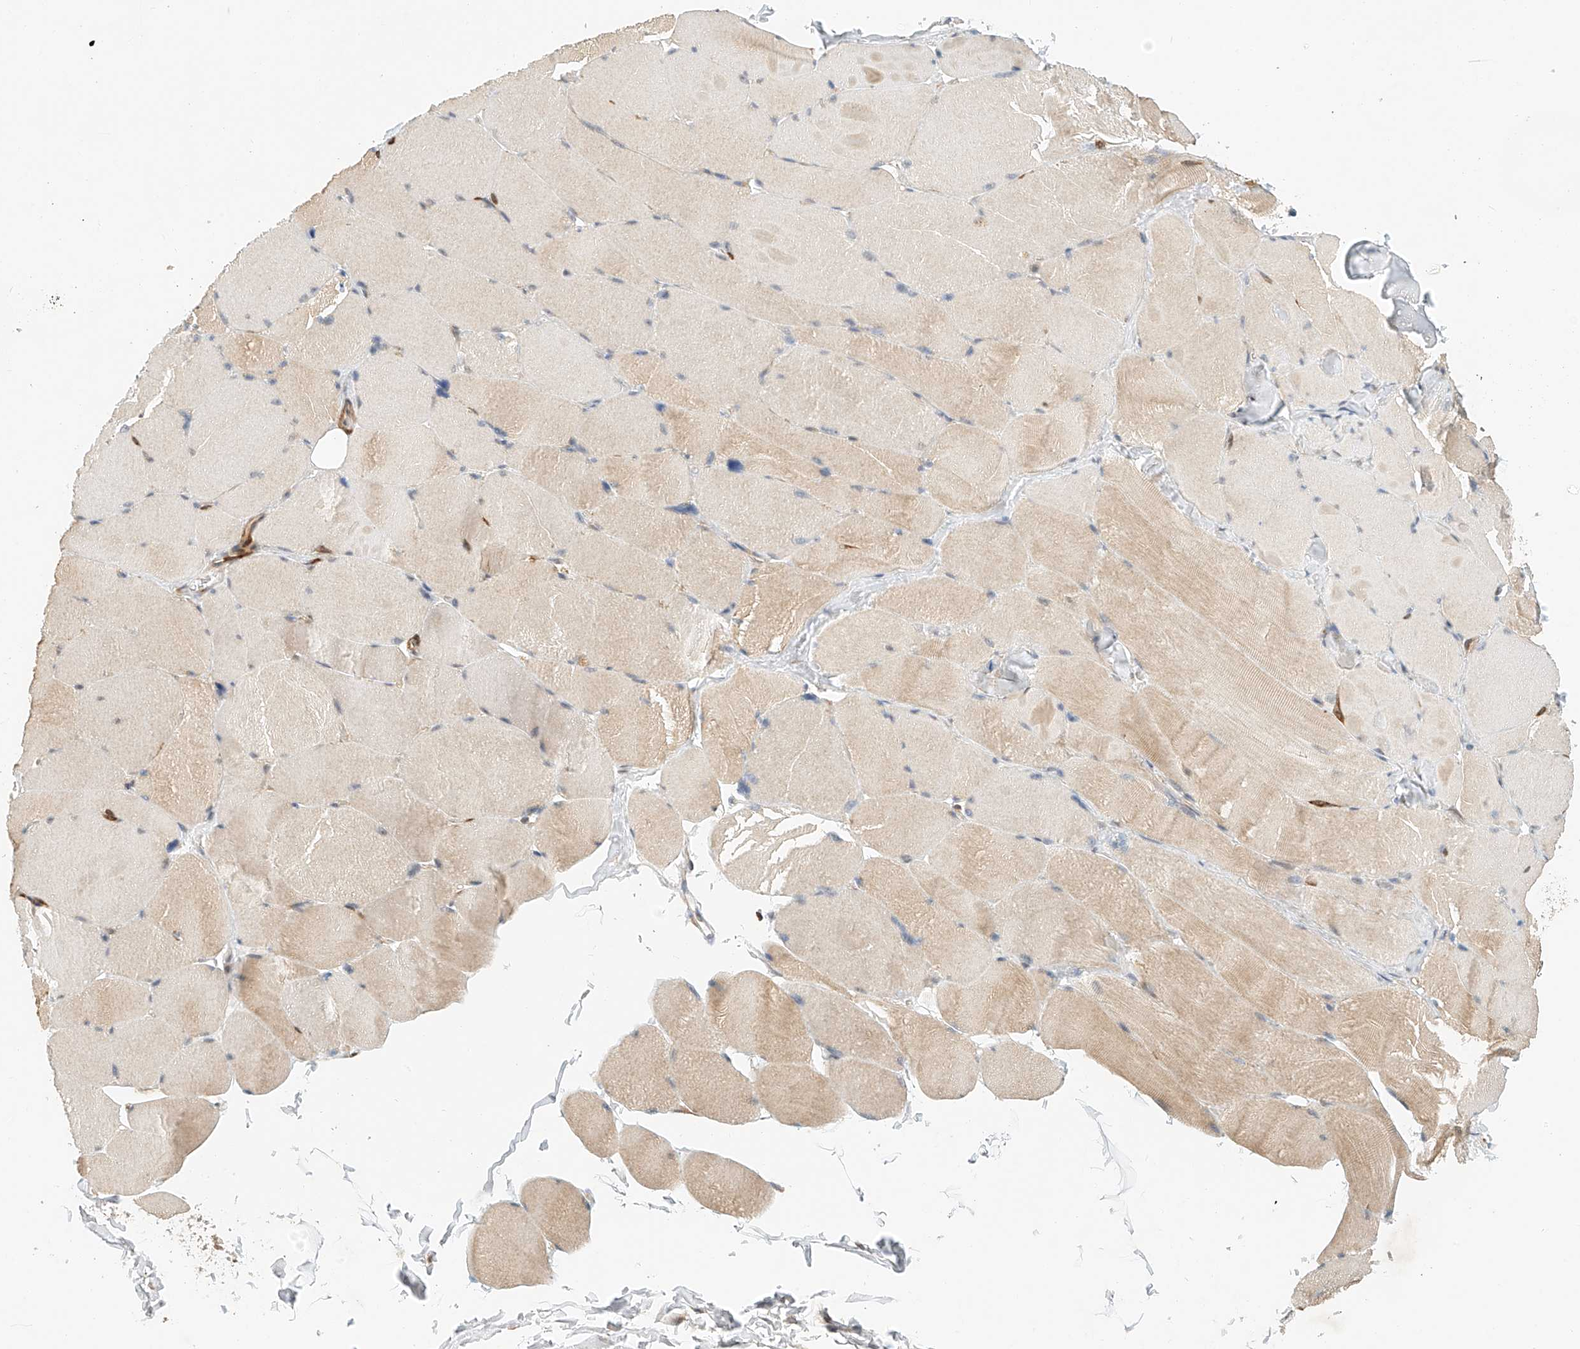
{"staining": {"intensity": "moderate", "quantity": ">75%", "location": "cytoplasmic/membranous"}, "tissue": "skeletal muscle", "cell_type": "Myocytes", "image_type": "normal", "snomed": [{"axis": "morphology", "description": "Normal tissue, NOS"}, {"axis": "topography", "description": "Skin"}, {"axis": "topography", "description": "Skeletal muscle"}], "caption": "Benign skeletal muscle demonstrates moderate cytoplasmic/membranous expression in approximately >75% of myocytes, visualized by immunohistochemistry.", "gene": "MICAL1", "patient": {"sex": "male", "age": 83}}